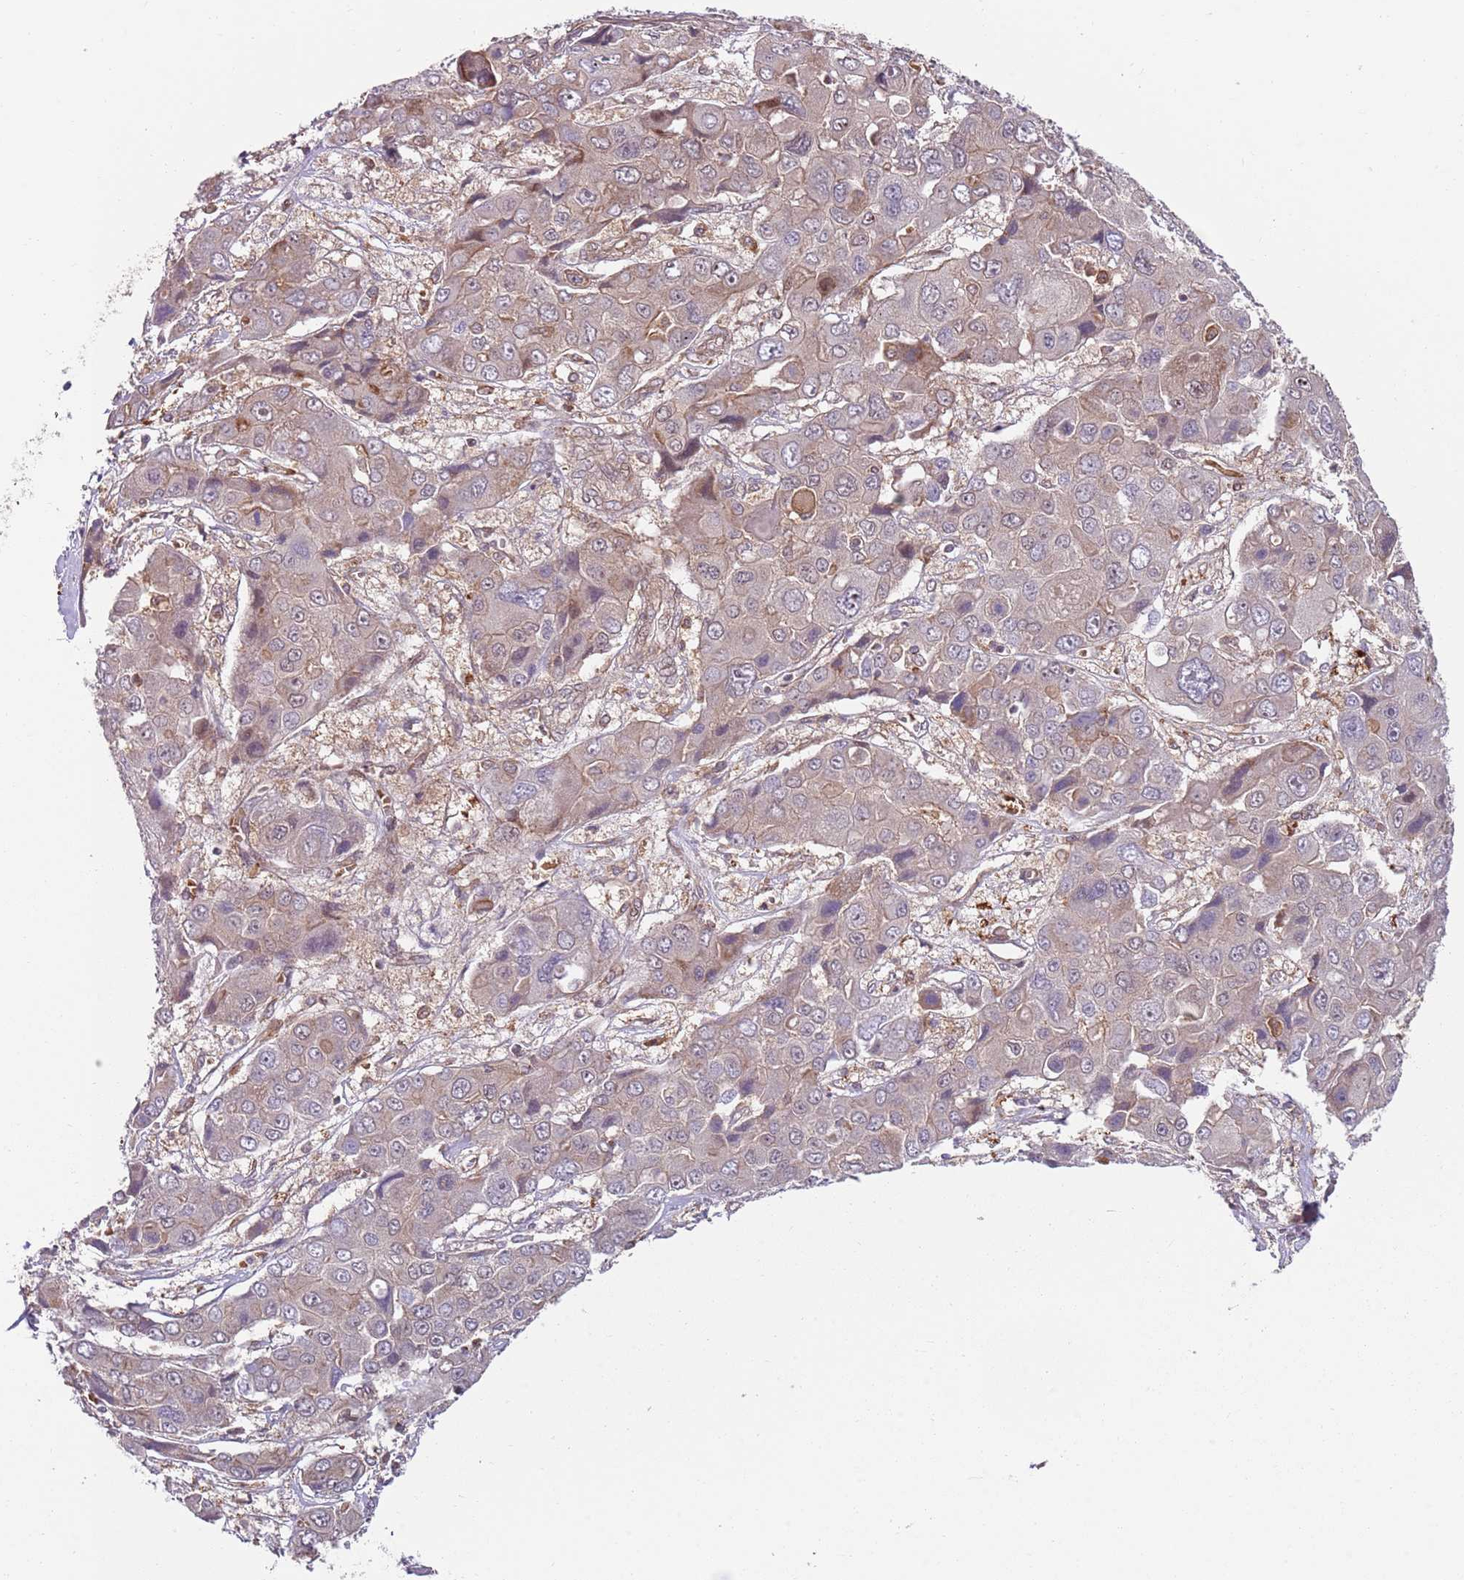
{"staining": {"intensity": "weak", "quantity": "<25%", "location": "cytoplasmic/membranous,nuclear"}, "tissue": "liver cancer", "cell_type": "Tumor cells", "image_type": "cancer", "snomed": [{"axis": "morphology", "description": "Cholangiocarcinoma"}, {"axis": "topography", "description": "Liver"}], "caption": "DAB (3,3'-diaminobenzidine) immunohistochemical staining of human cholangiocarcinoma (liver) demonstrates no significant expression in tumor cells. The staining is performed using DAB brown chromogen with nuclei counter-stained in using hematoxylin.", "gene": "GGA1", "patient": {"sex": "male", "age": 67}}